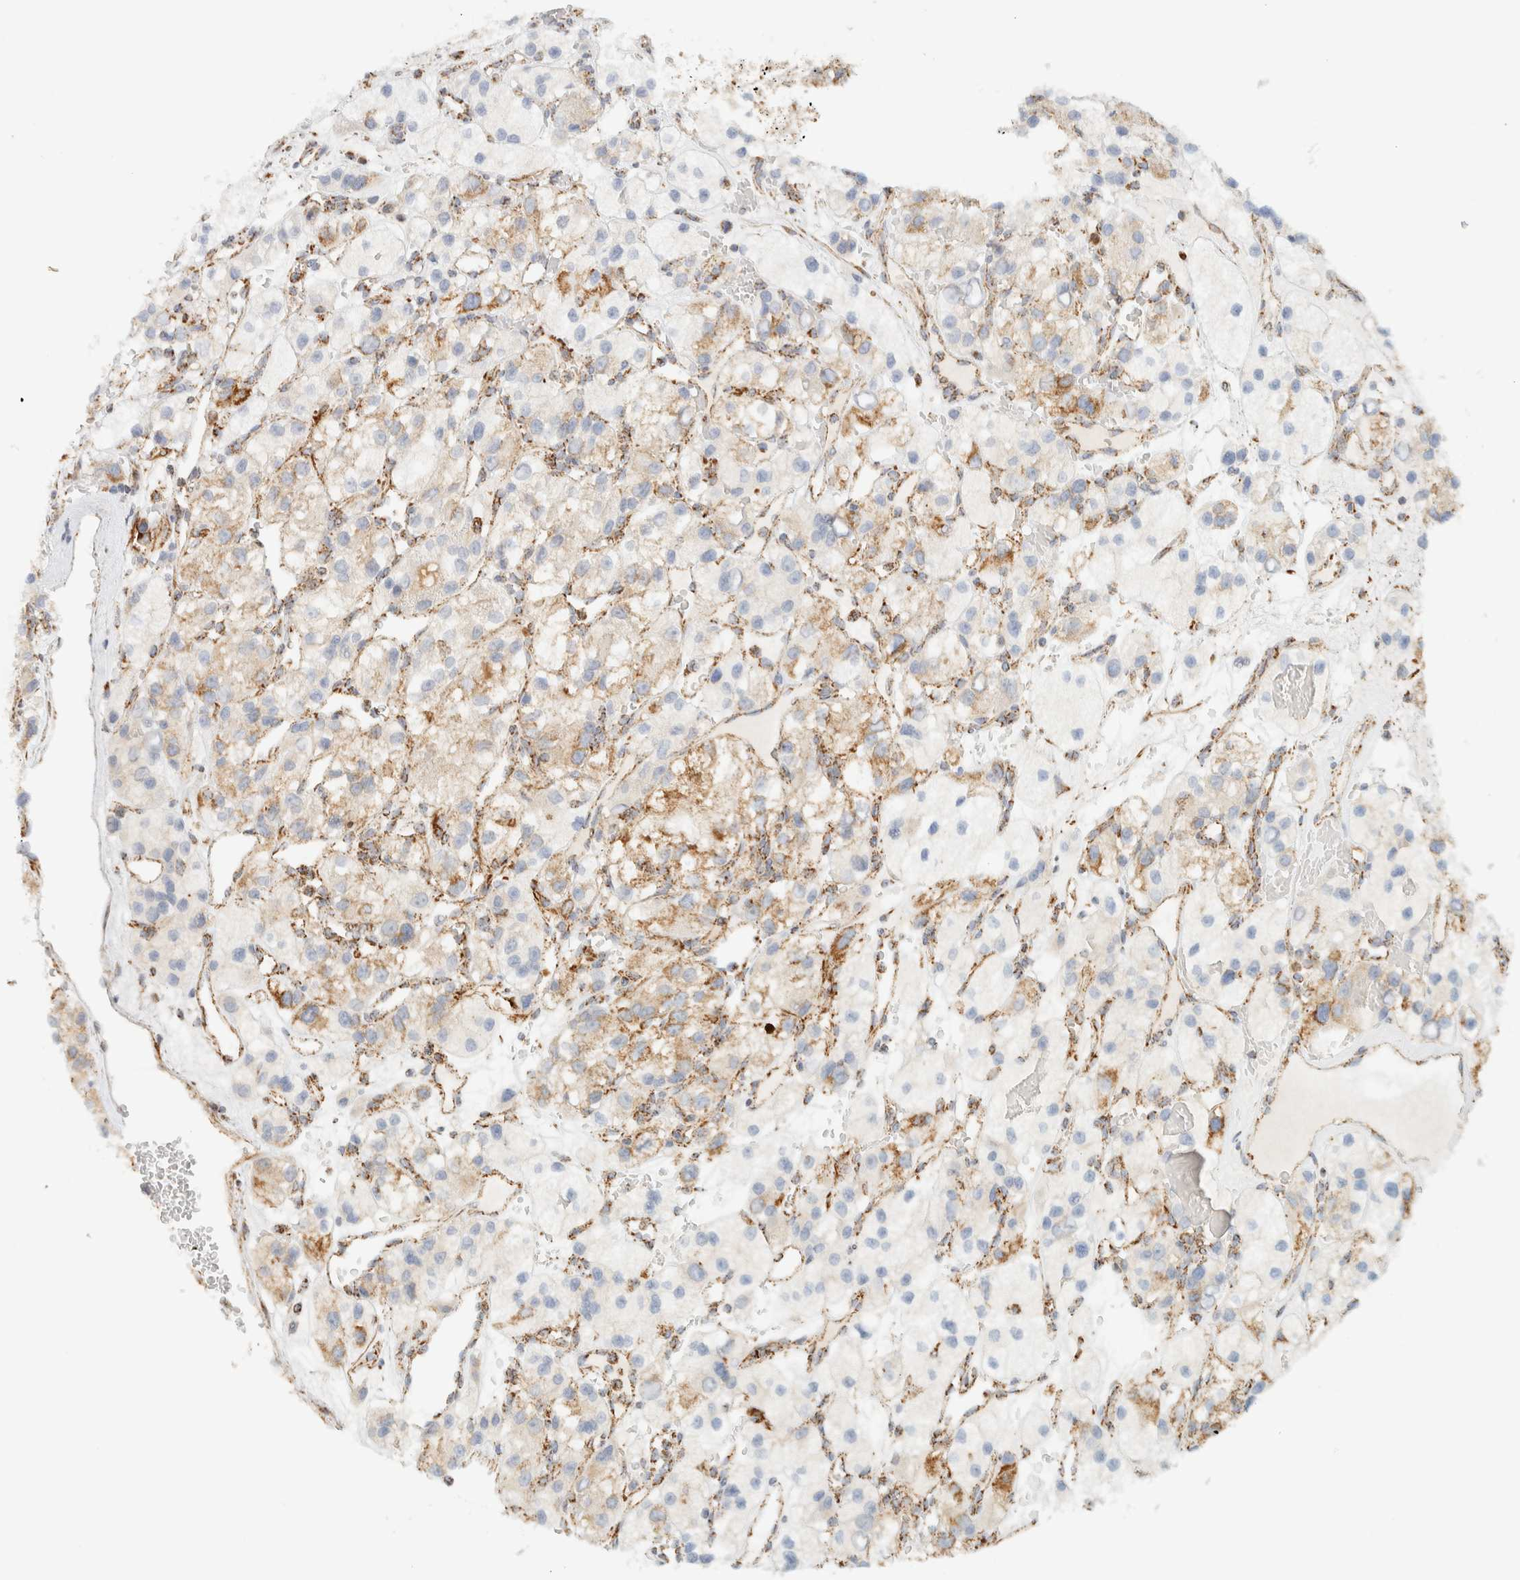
{"staining": {"intensity": "moderate", "quantity": ">75%", "location": "cytoplasmic/membranous"}, "tissue": "renal cancer", "cell_type": "Tumor cells", "image_type": "cancer", "snomed": [{"axis": "morphology", "description": "Adenocarcinoma, NOS"}, {"axis": "topography", "description": "Kidney"}], "caption": "Renal adenocarcinoma stained with DAB (3,3'-diaminobenzidine) IHC shows medium levels of moderate cytoplasmic/membranous staining in about >75% of tumor cells.", "gene": "KIFAP3", "patient": {"sex": "female", "age": 57}}